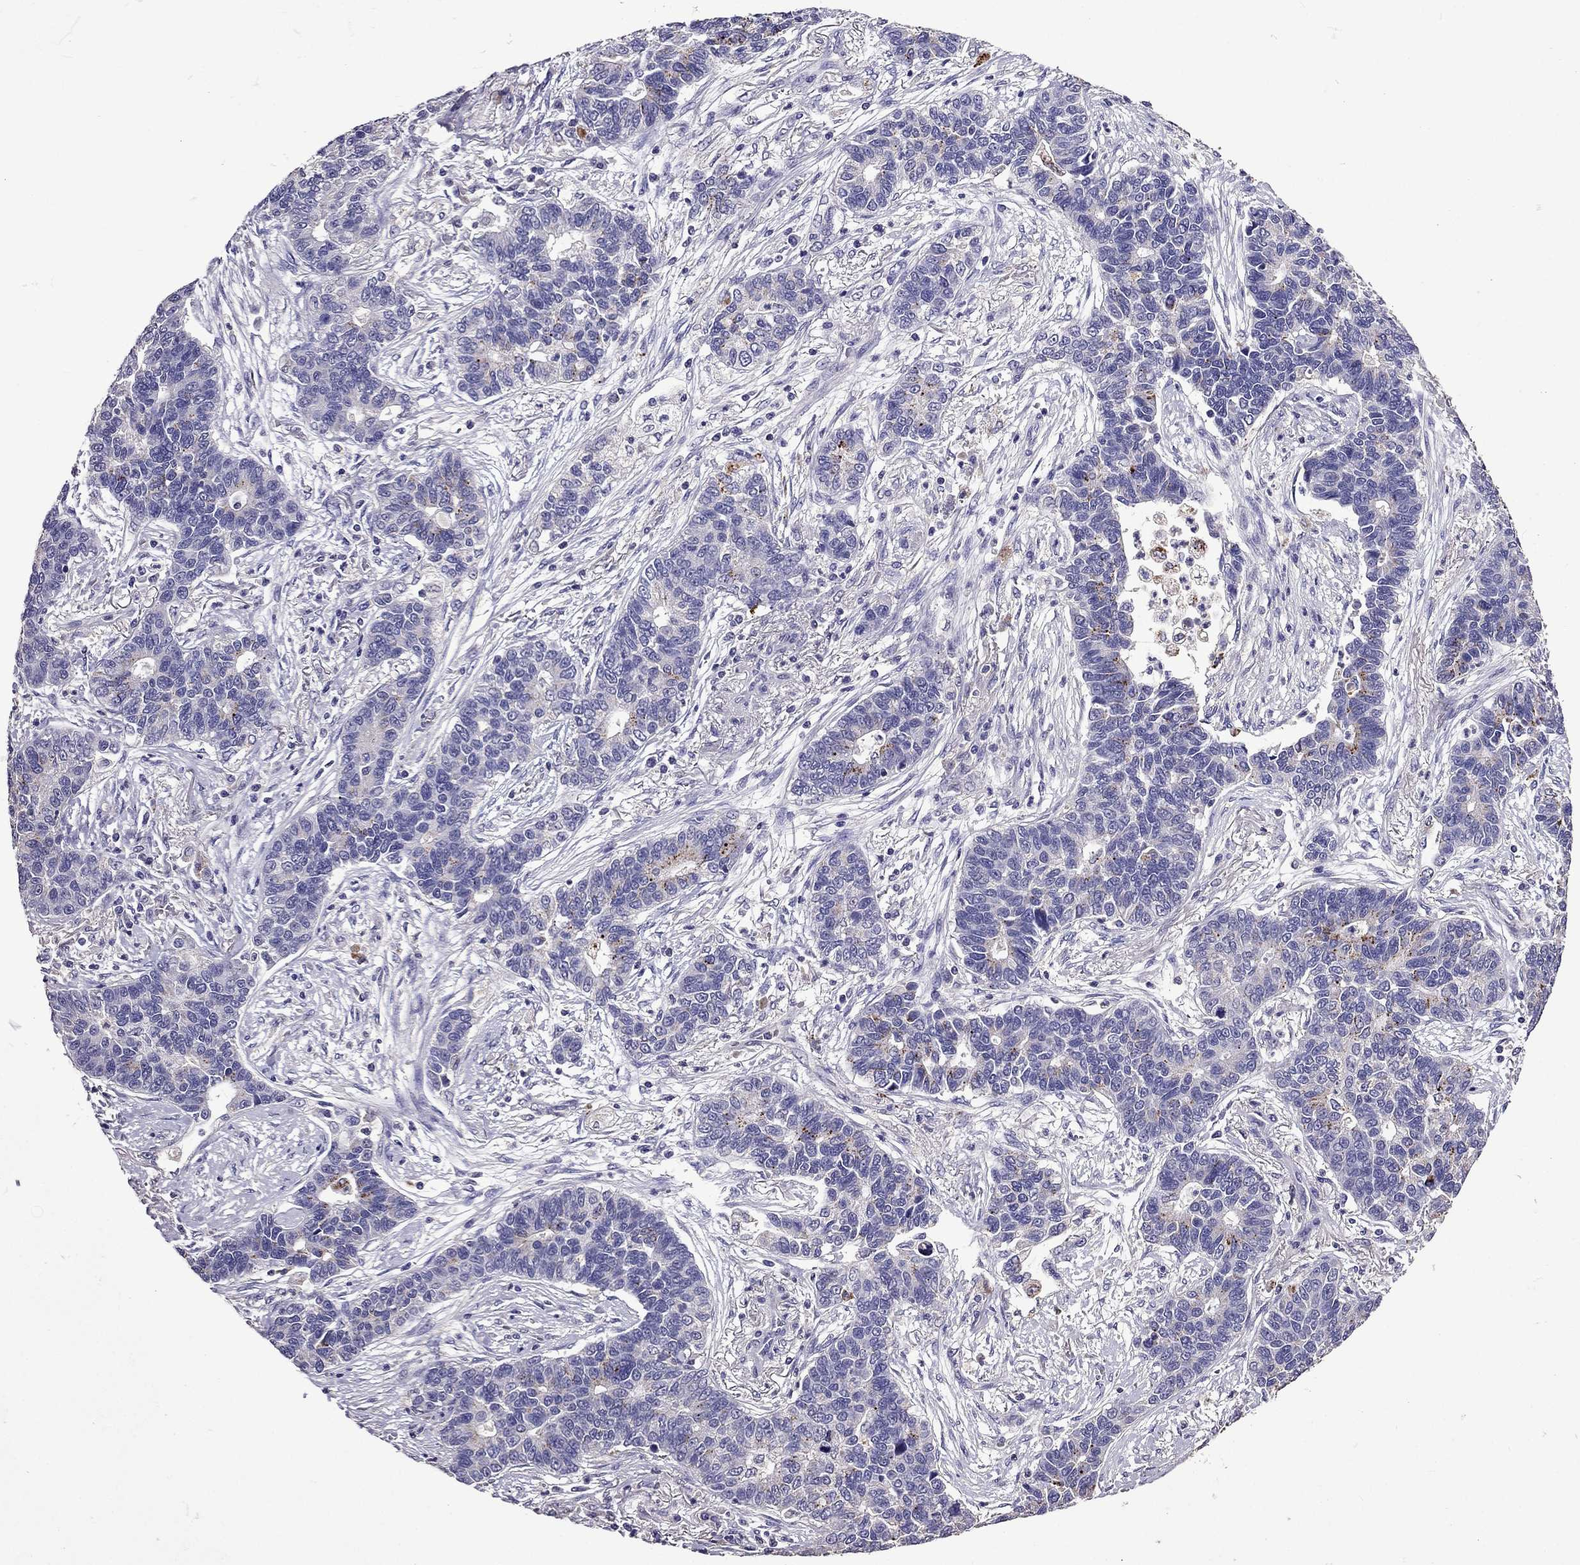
{"staining": {"intensity": "negative", "quantity": "none", "location": "none"}, "tissue": "lung cancer", "cell_type": "Tumor cells", "image_type": "cancer", "snomed": [{"axis": "morphology", "description": "Adenocarcinoma, NOS"}, {"axis": "topography", "description": "Lung"}], "caption": "Immunohistochemistry micrograph of neoplastic tissue: lung cancer stained with DAB reveals no significant protein staining in tumor cells.", "gene": "NKX3-1", "patient": {"sex": "female", "age": 57}}